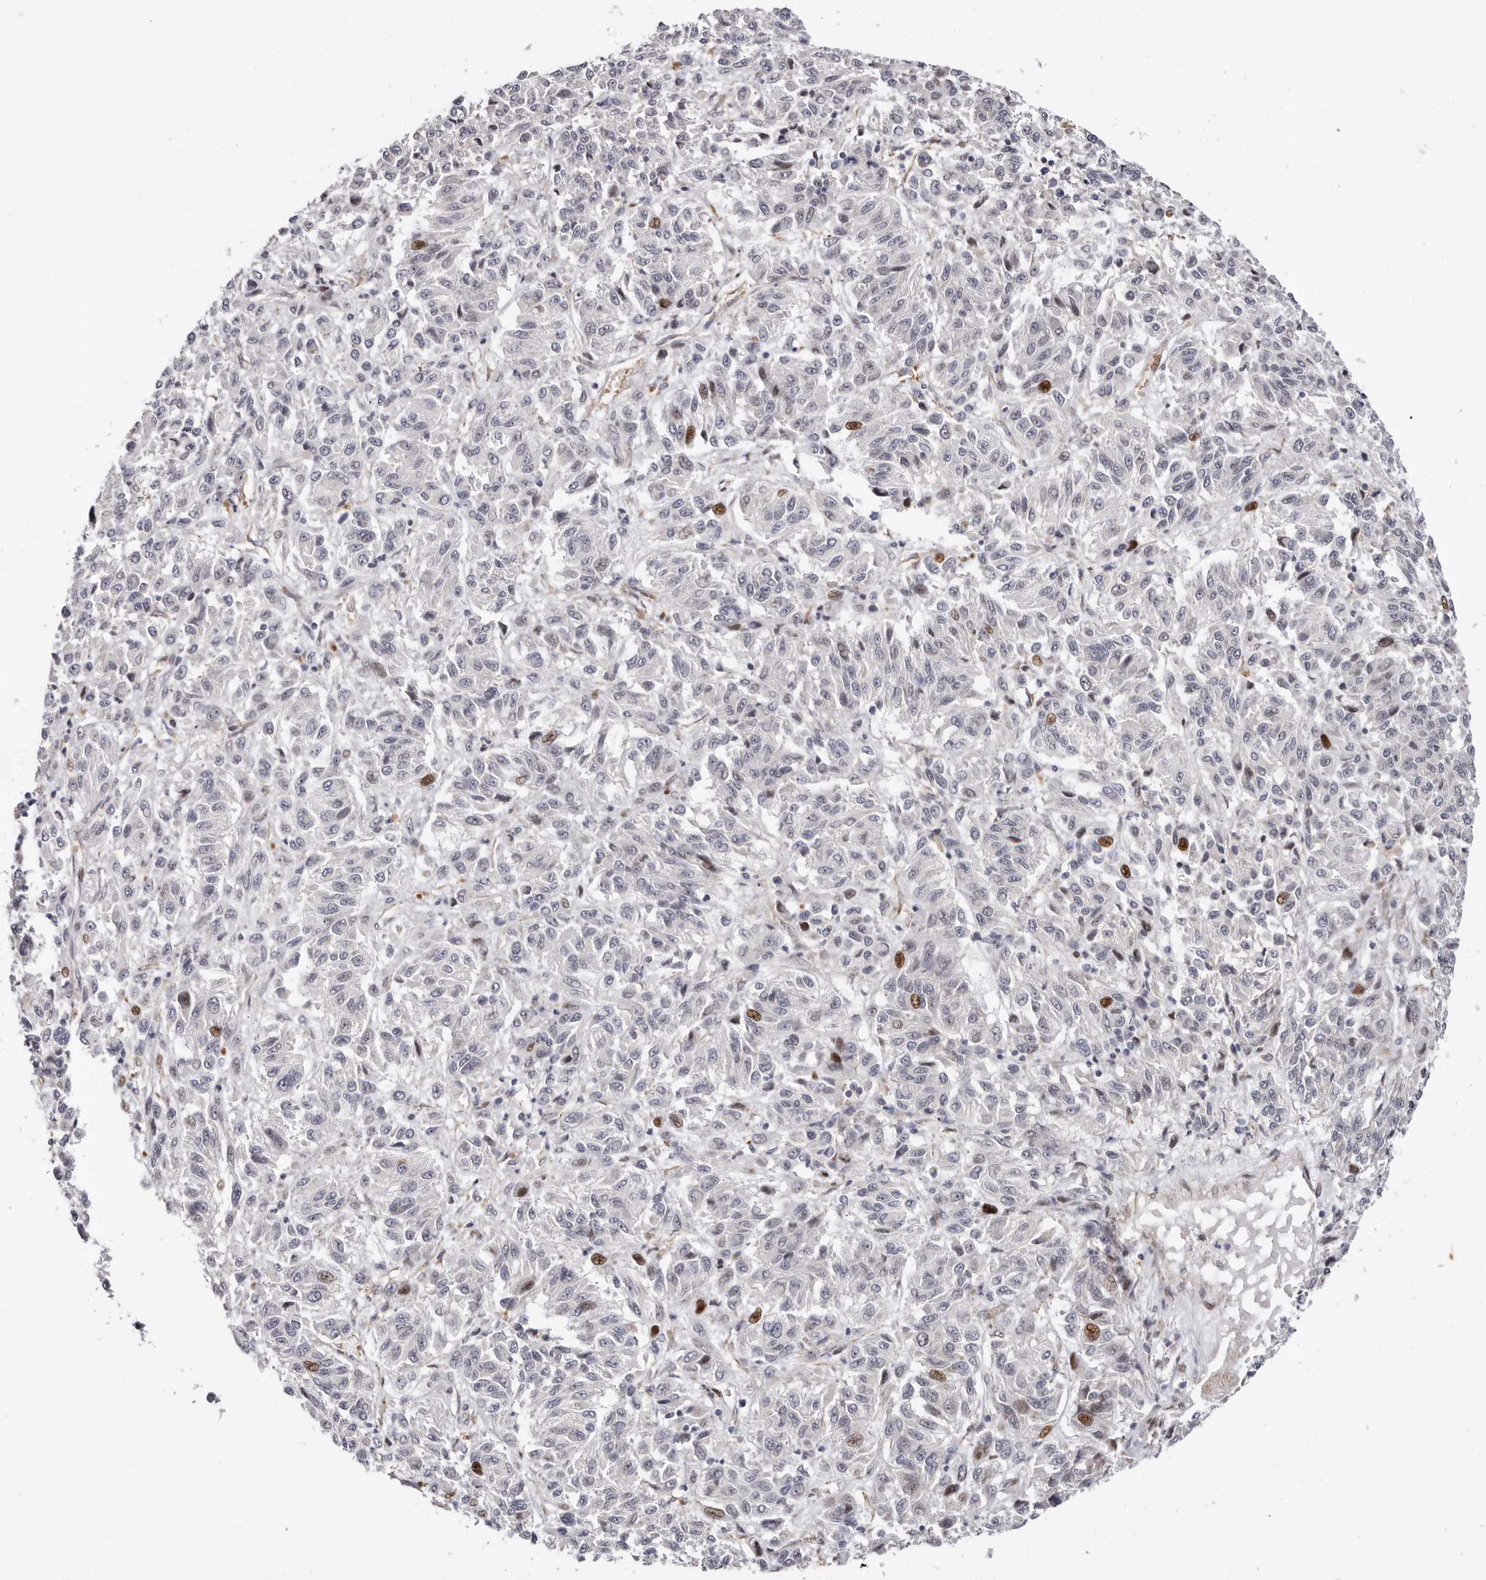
{"staining": {"intensity": "moderate", "quantity": "<25%", "location": "nuclear"}, "tissue": "melanoma", "cell_type": "Tumor cells", "image_type": "cancer", "snomed": [{"axis": "morphology", "description": "Malignant melanoma, Metastatic site"}, {"axis": "topography", "description": "Lung"}], "caption": "Melanoma stained with DAB immunohistochemistry (IHC) displays low levels of moderate nuclear staining in about <25% of tumor cells.", "gene": "EPHX3", "patient": {"sex": "male", "age": 64}}